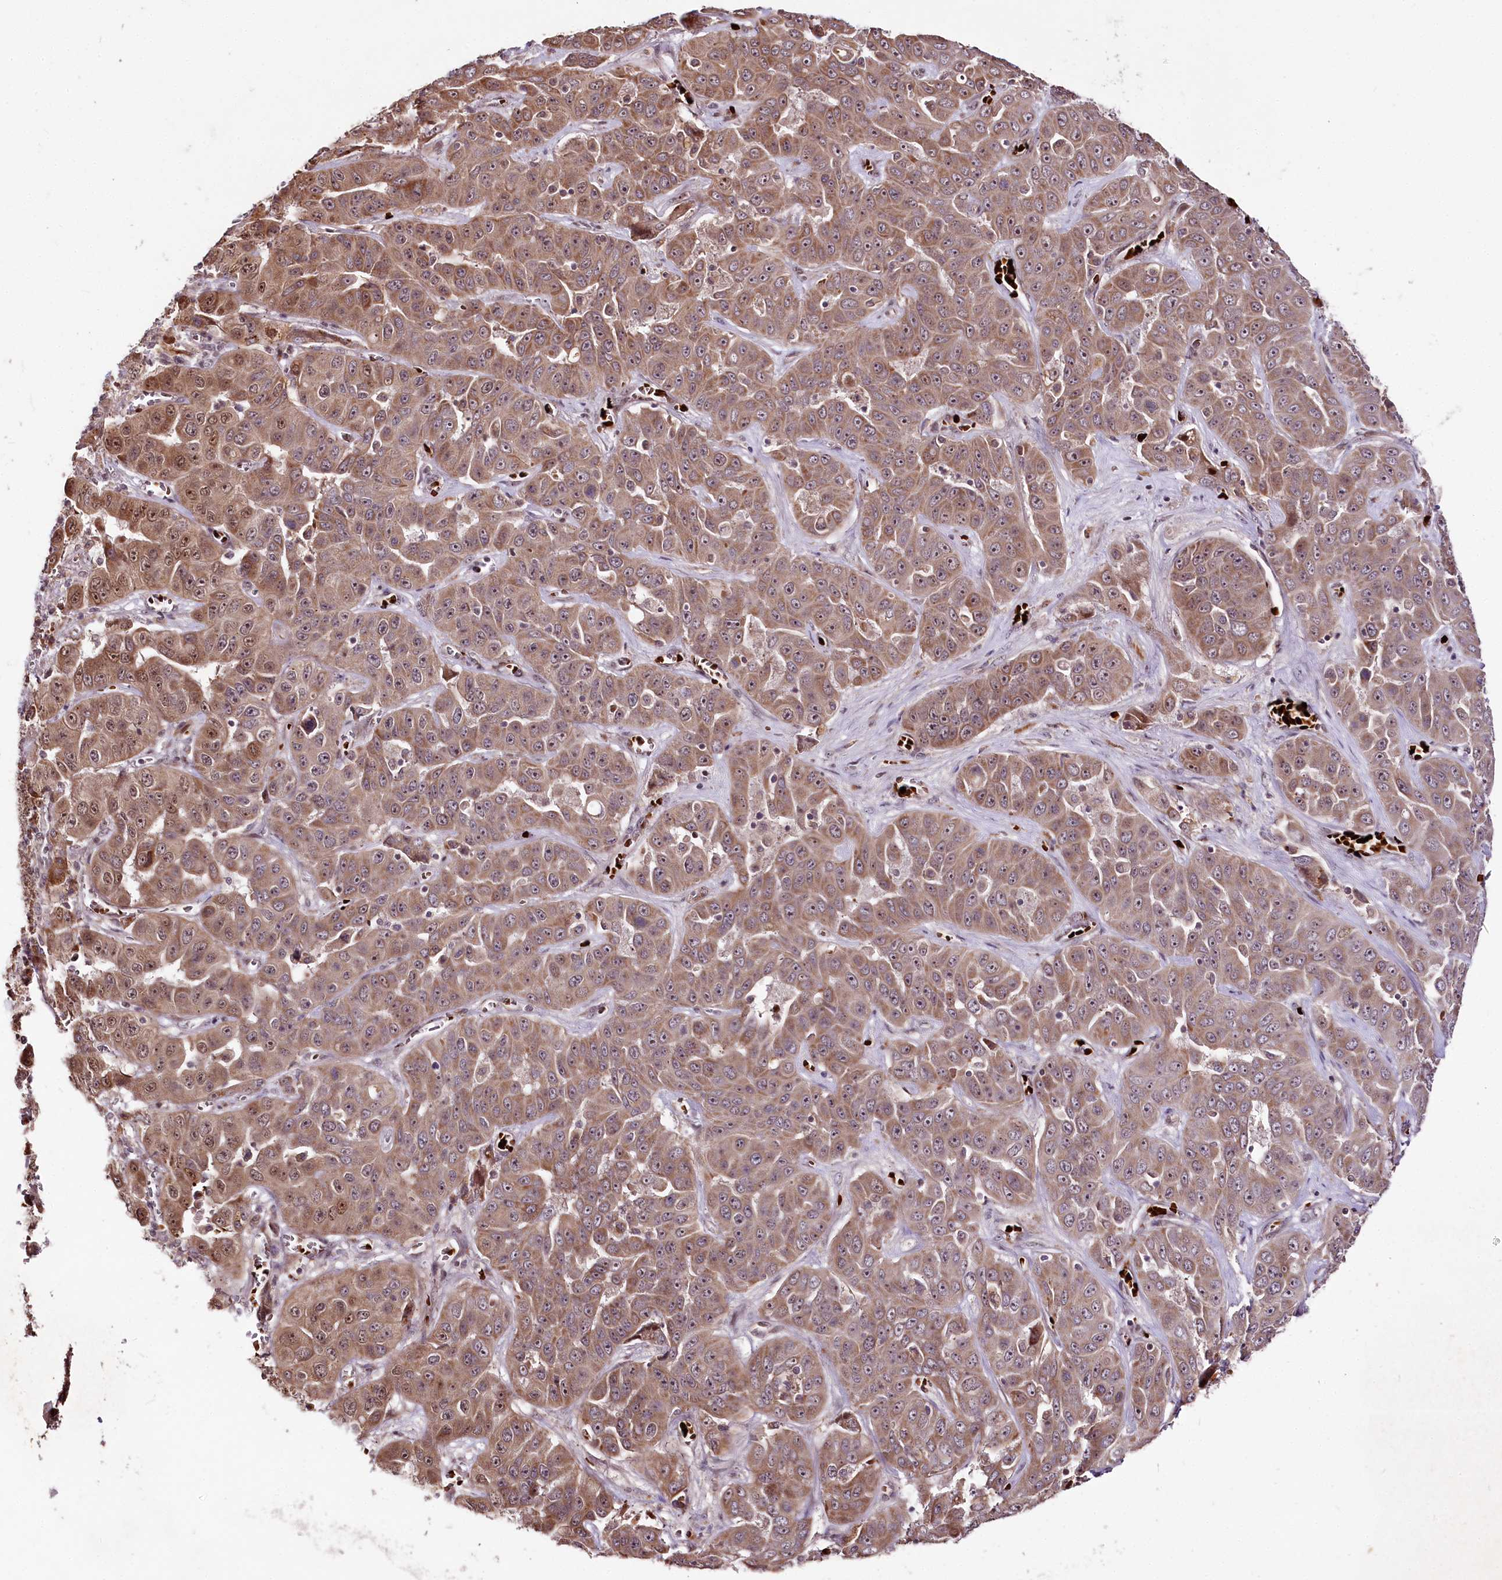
{"staining": {"intensity": "moderate", "quantity": ">75%", "location": "cytoplasmic/membranous"}, "tissue": "liver cancer", "cell_type": "Tumor cells", "image_type": "cancer", "snomed": [{"axis": "morphology", "description": "Cholangiocarcinoma"}, {"axis": "topography", "description": "Liver"}], "caption": "Tumor cells reveal moderate cytoplasmic/membranous positivity in approximately >75% of cells in cholangiocarcinoma (liver). The staining was performed using DAB (3,3'-diaminobenzidine), with brown indicating positive protein expression. Nuclei are stained blue with hematoxylin.", "gene": "DMP1", "patient": {"sex": "female", "age": 52}}